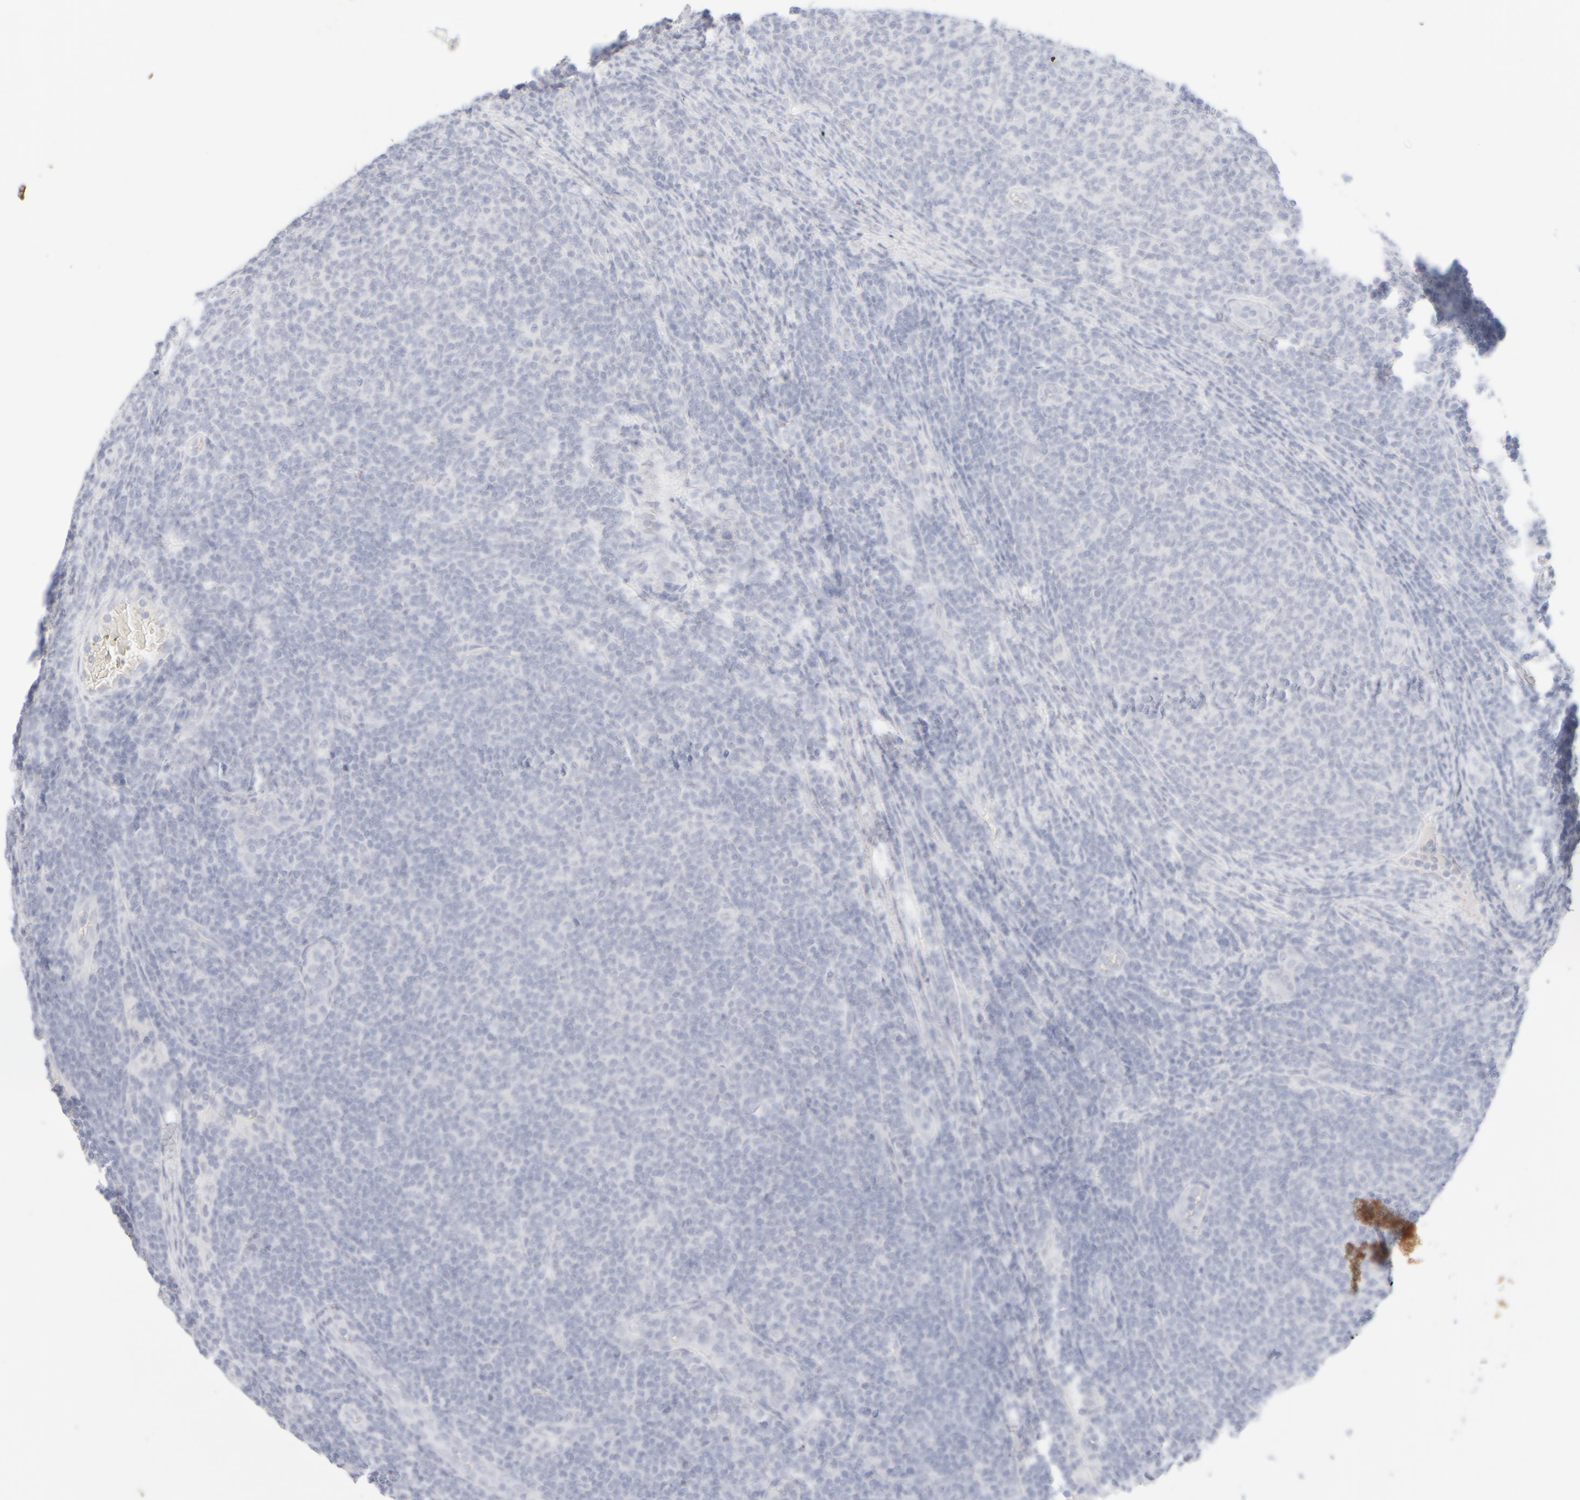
{"staining": {"intensity": "negative", "quantity": "none", "location": "none"}, "tissue": "lymphoma", "cell_type": "Tumor cells", "image_type": "cancer", "snomed": [{"axis": "morphology", "description": "Malignant lymphoma, non-Hodgkin's type, Low grade"}, {"axis": "topography", "description": "Lymph node"}], "caption": "Lymphoma was stained to show a protein in brown. There is no significant positivity in tumor cells. Brightfield microscopy of immunohistochemistry (IHC) stained with DAB (3,3'-diaminobenzidine) (brown) and hematoxylin (blue), captured at high magnification.", "gene": "KRT15", "patient": {"sex": "male", "age": 66}}